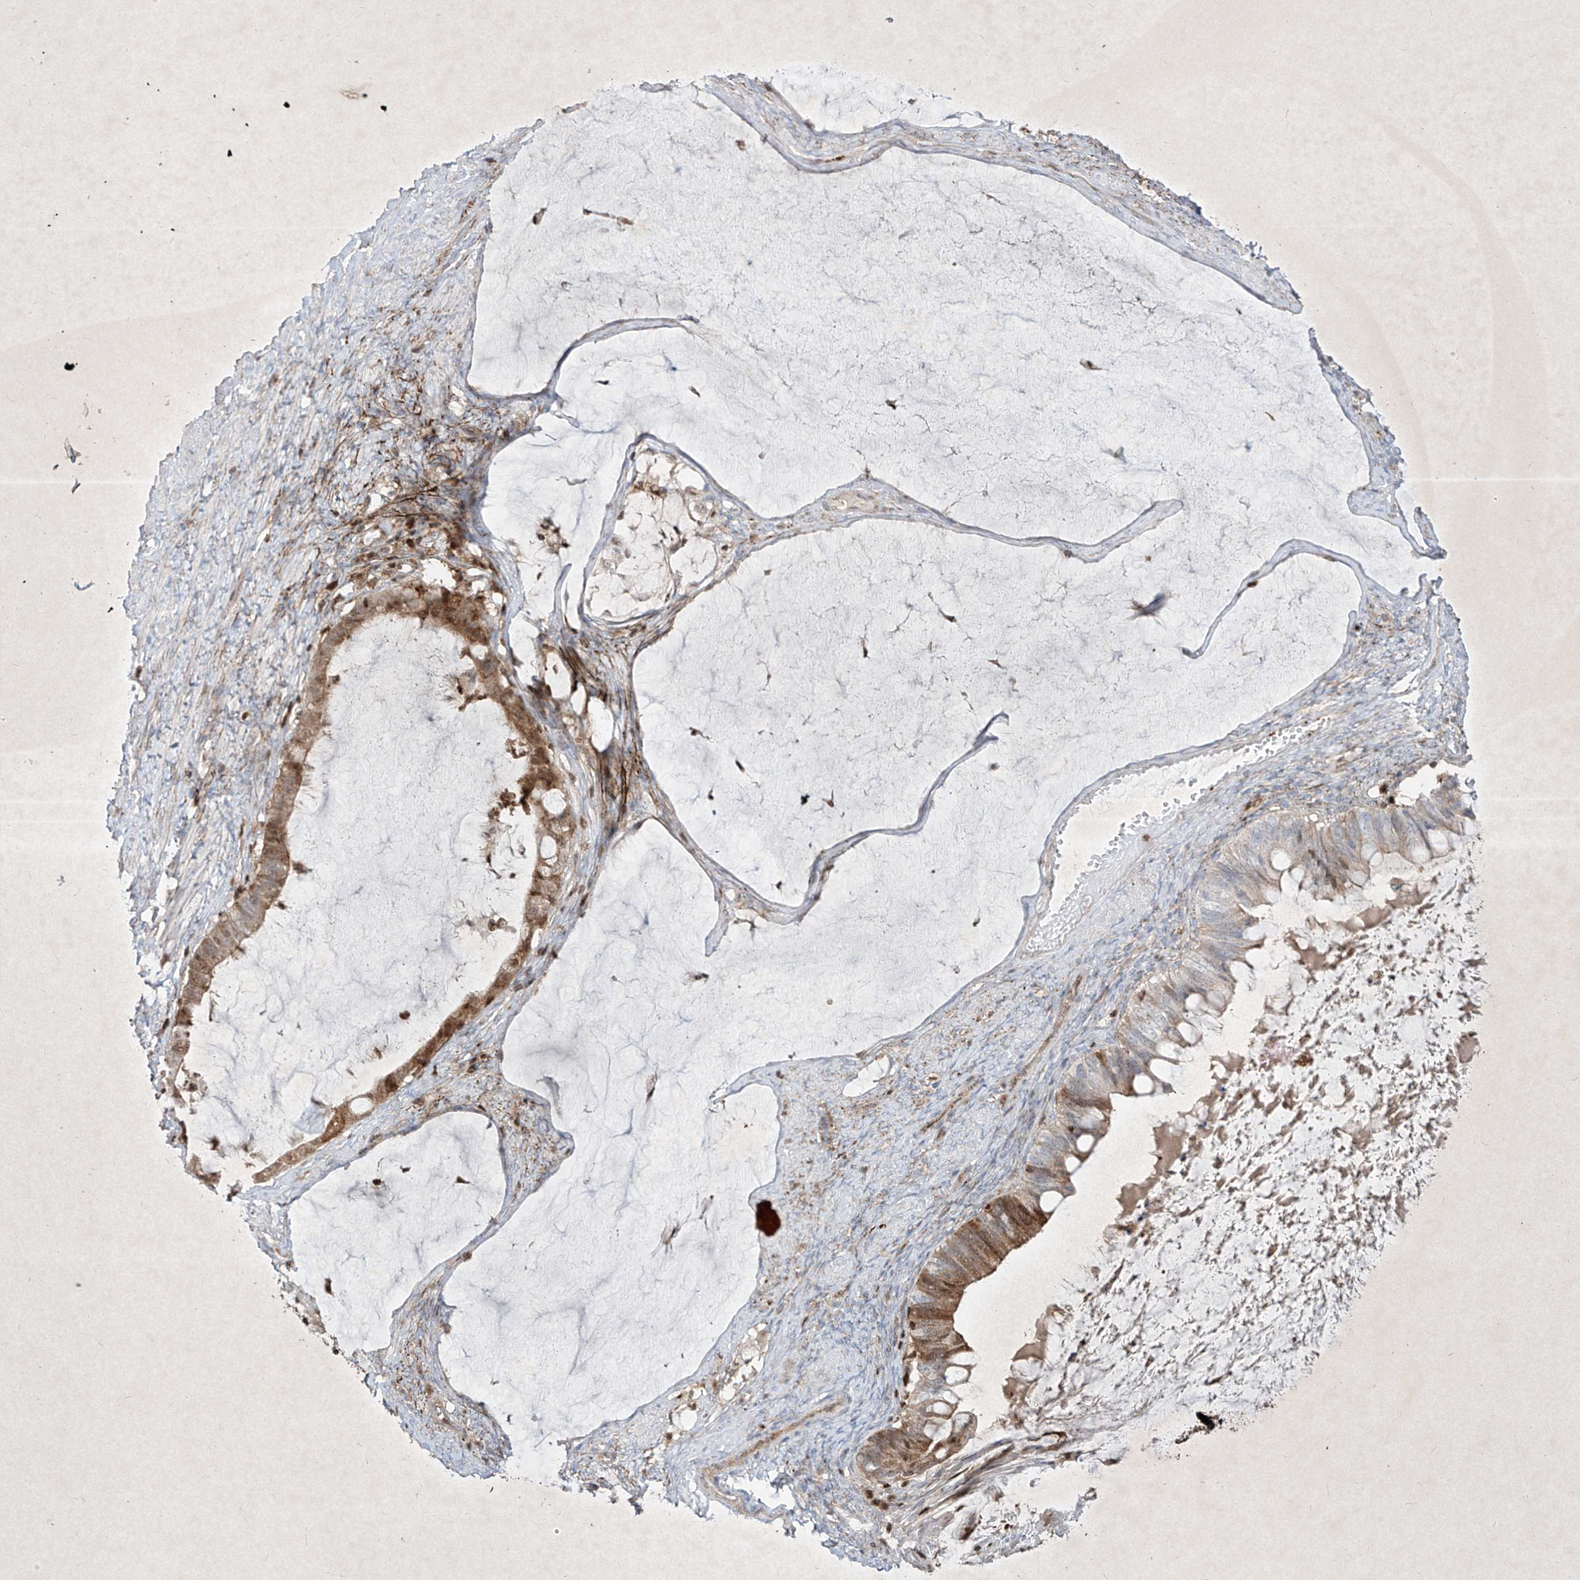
{"staining": {"intensity": "moderate", "quantity": "25%-75%", "location": "cytoplasmic/membranous,nuclear"}, "tissue": "ovarian cancer", "cell_type": "Tumor cells", "image_type": "cancer", "snomed": [{"axis": "morphology", "description": "Cystadenocarcinoma, mucinous, NOS"}, {"axis": "topography", "description": "Ovary"}], "caption": "The immunohistochemical stain highlights moderate cytoplasmic/membranous and nuclear staining in tumor cells of mucinous cystadenocarcinoma (ovarian) tissue.", "gene": "PSMB10", "patient": {"sex": "female", "age": 61}}